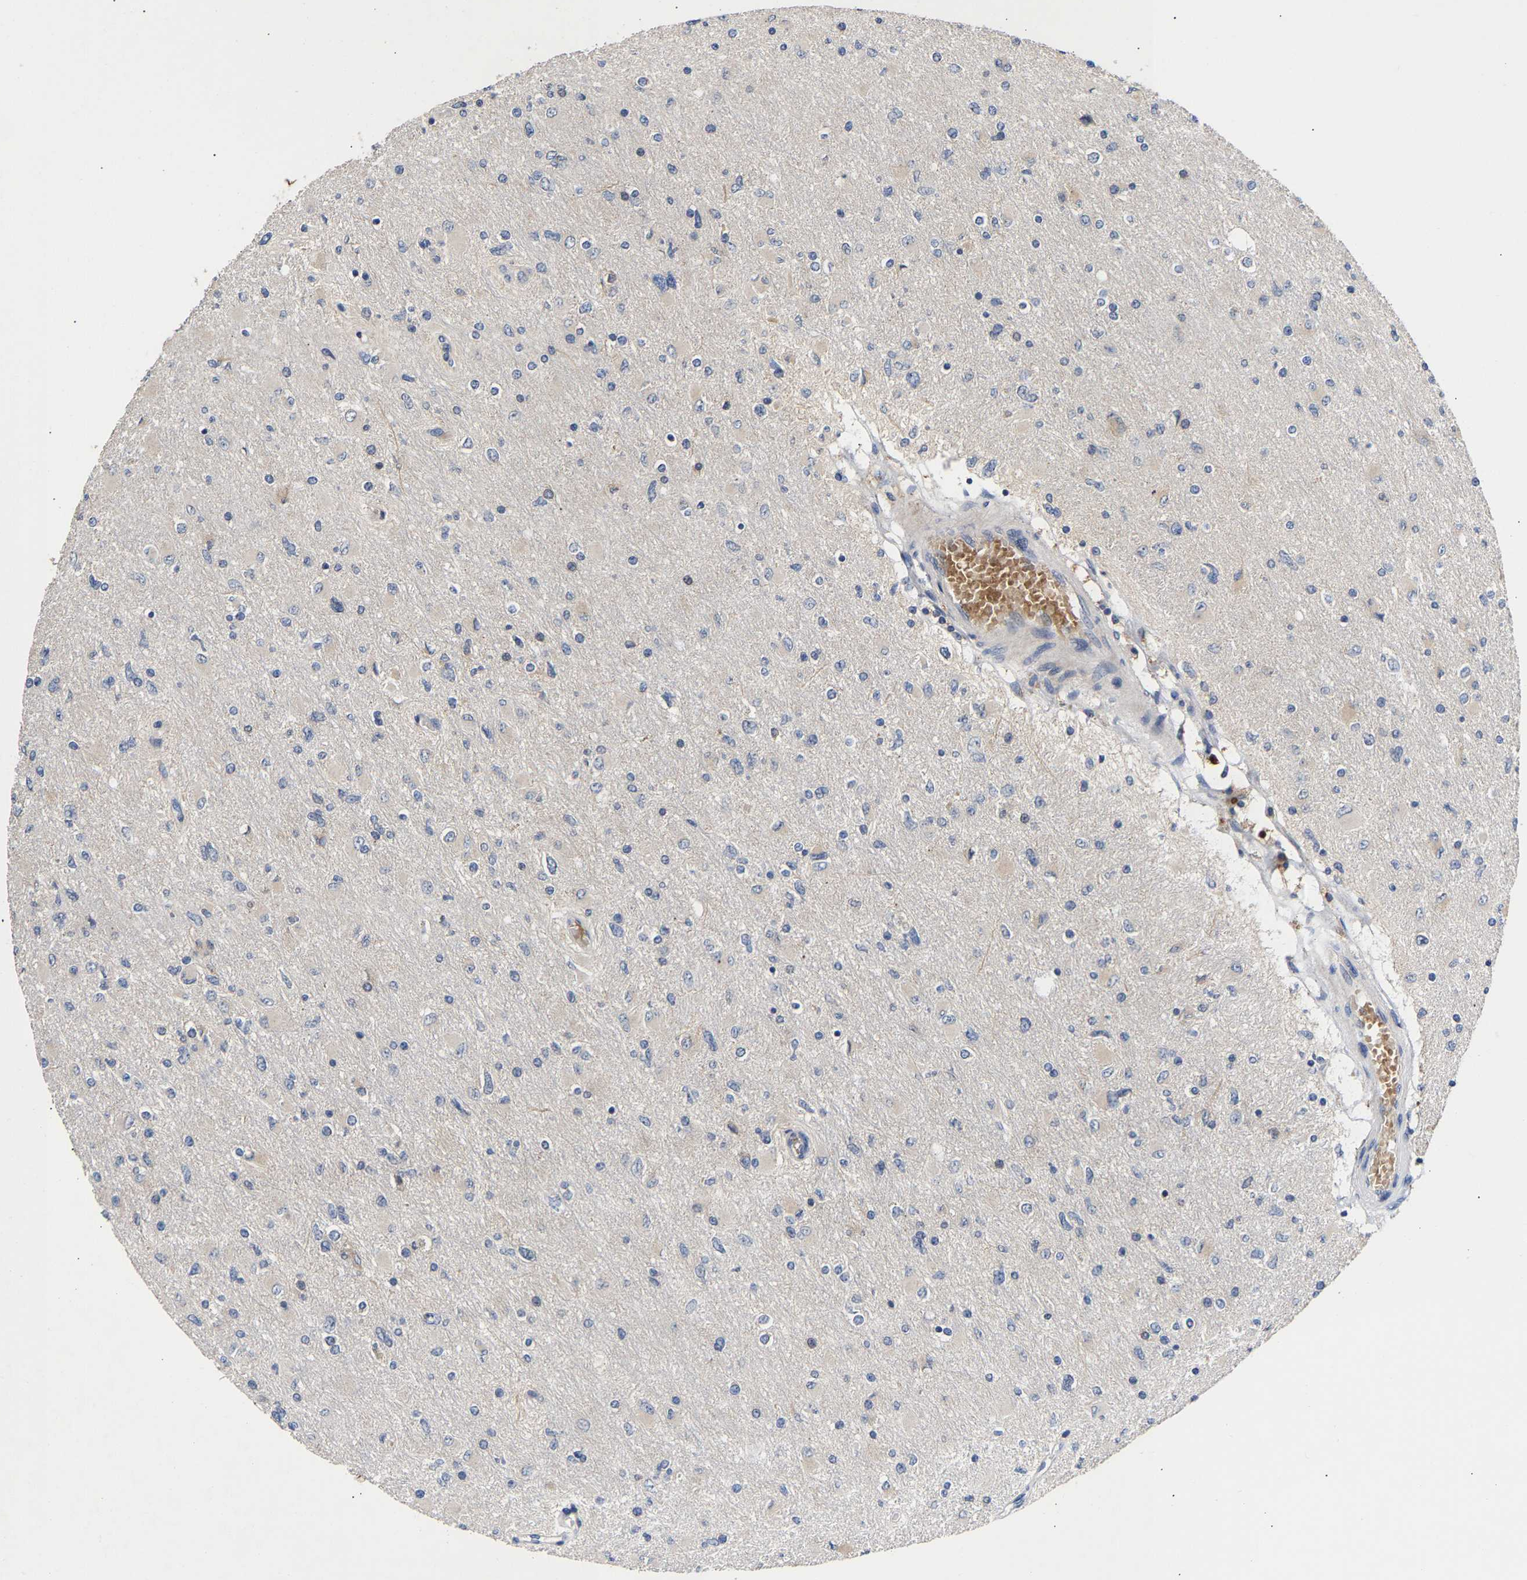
{"staining": {"intensity": "negative", "quantity": "none", "location": "none"}, "tissue": "glioma", "cell_type": "Tumor cells", "image_type": "cancer", "snomed": [{"axis": "morphology", "description": "Glioma, malignant, High grade"}, {"axis": "topography", "description": "Cerebral cortex"}], "caption": "Tumor cells are negative for protein expression in human high-grade glioma (malignant).", "gene": "KASH5", "patient": {"sex": "female", "age": 36}}